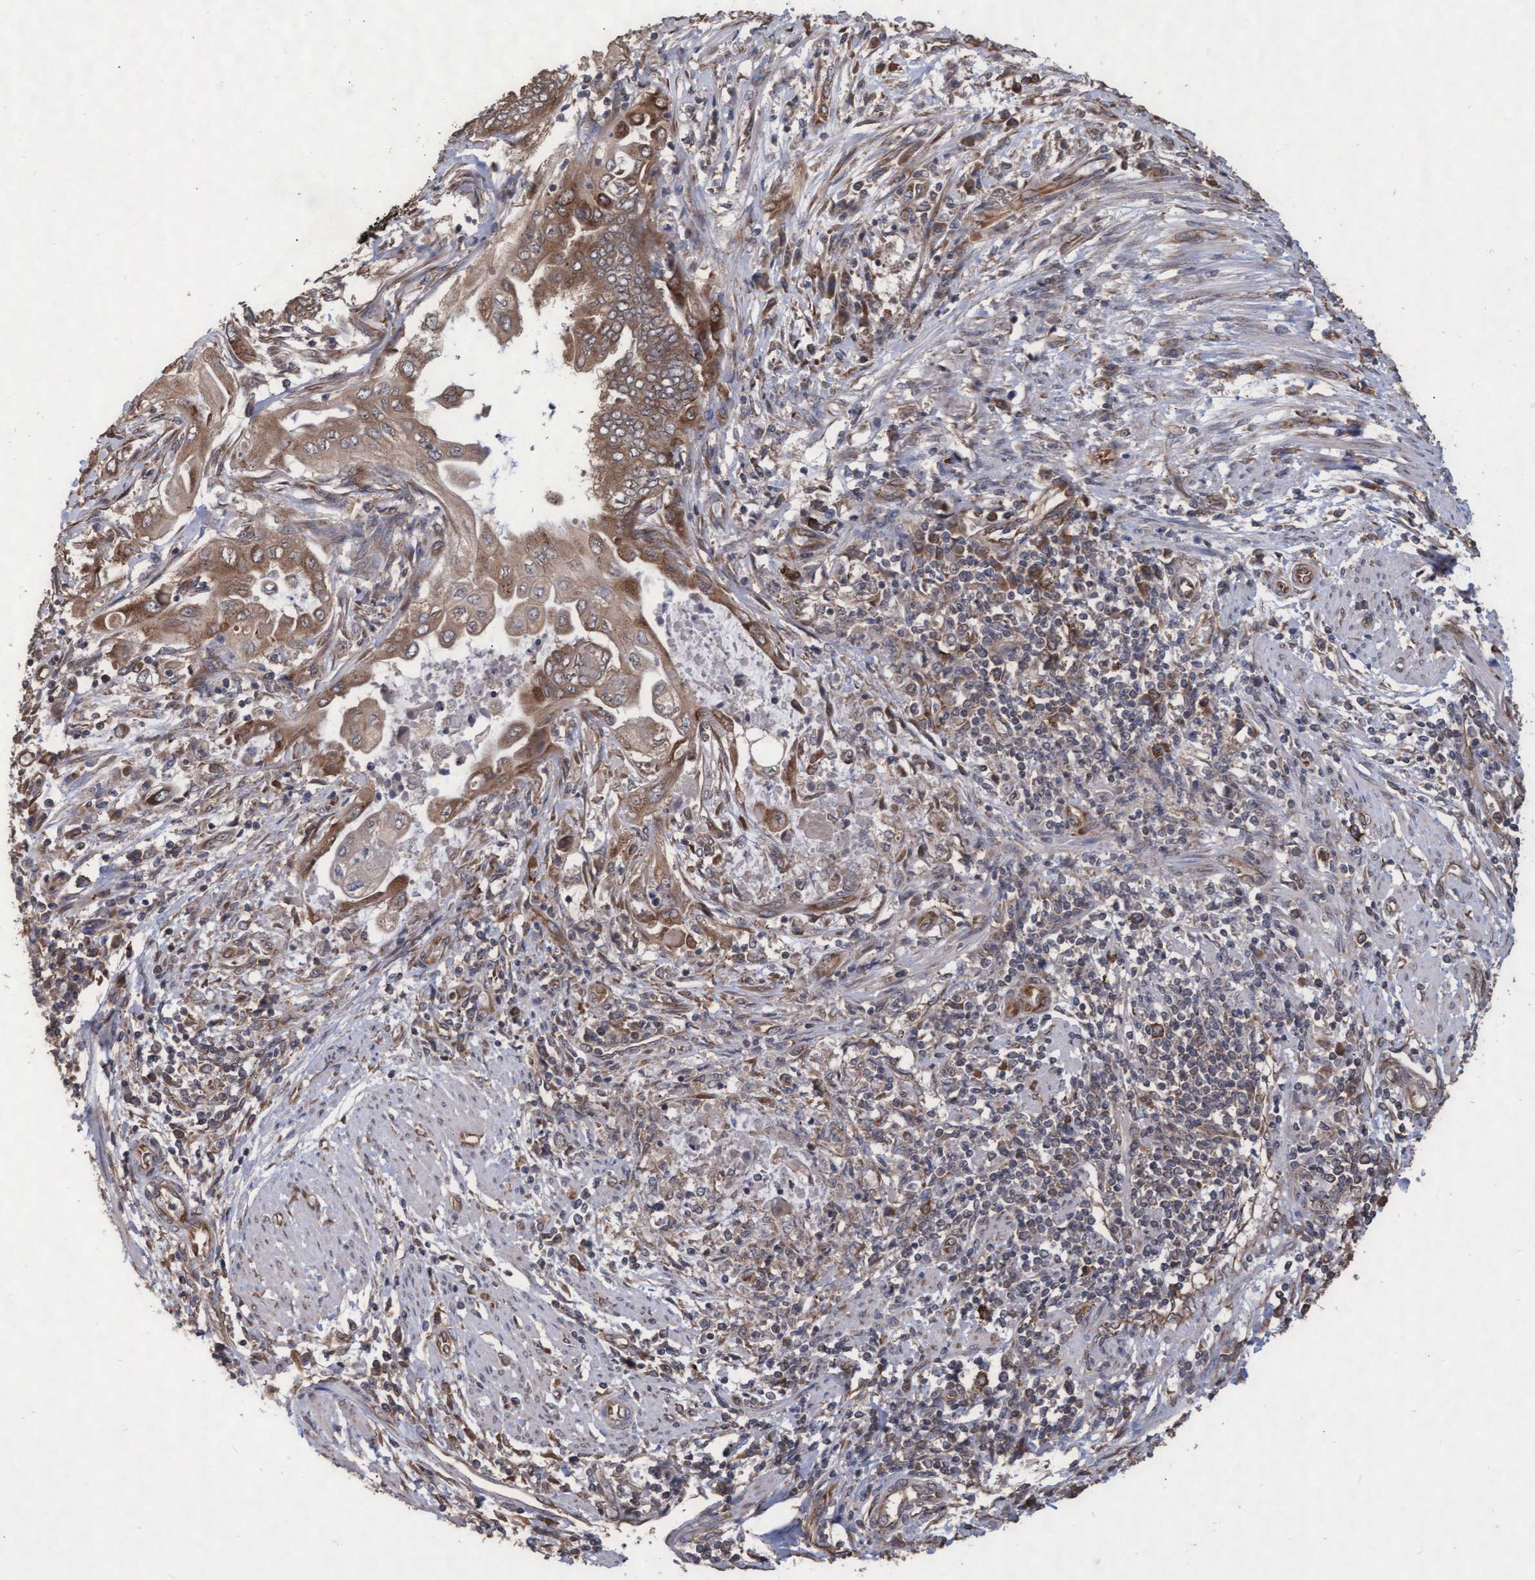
{"staining": {"intensity": "moderate", "quantity": ">75%", "location": "cytoplasmic/membranous"}, "tissue": "endometrial cancer", "cell_type": "Tumor cells", "image_type": "cancer", "snomed": [{"axis": "morphology", "description": "Adenocarcinoma, NOS"}, {"axis": "topography", "description": "Uterus"}, {"axis": "topography", "description": "Endometrium"}], "caption": "An image showing moderate cytoplasmic/membranous positivity in about >75% of tumor cells in adenocarcinoma (endometrial), as visualized by brown immunohistochemical staining.", "gene": "ABCF2", "patient": {"sex": "female", "age": 70}}